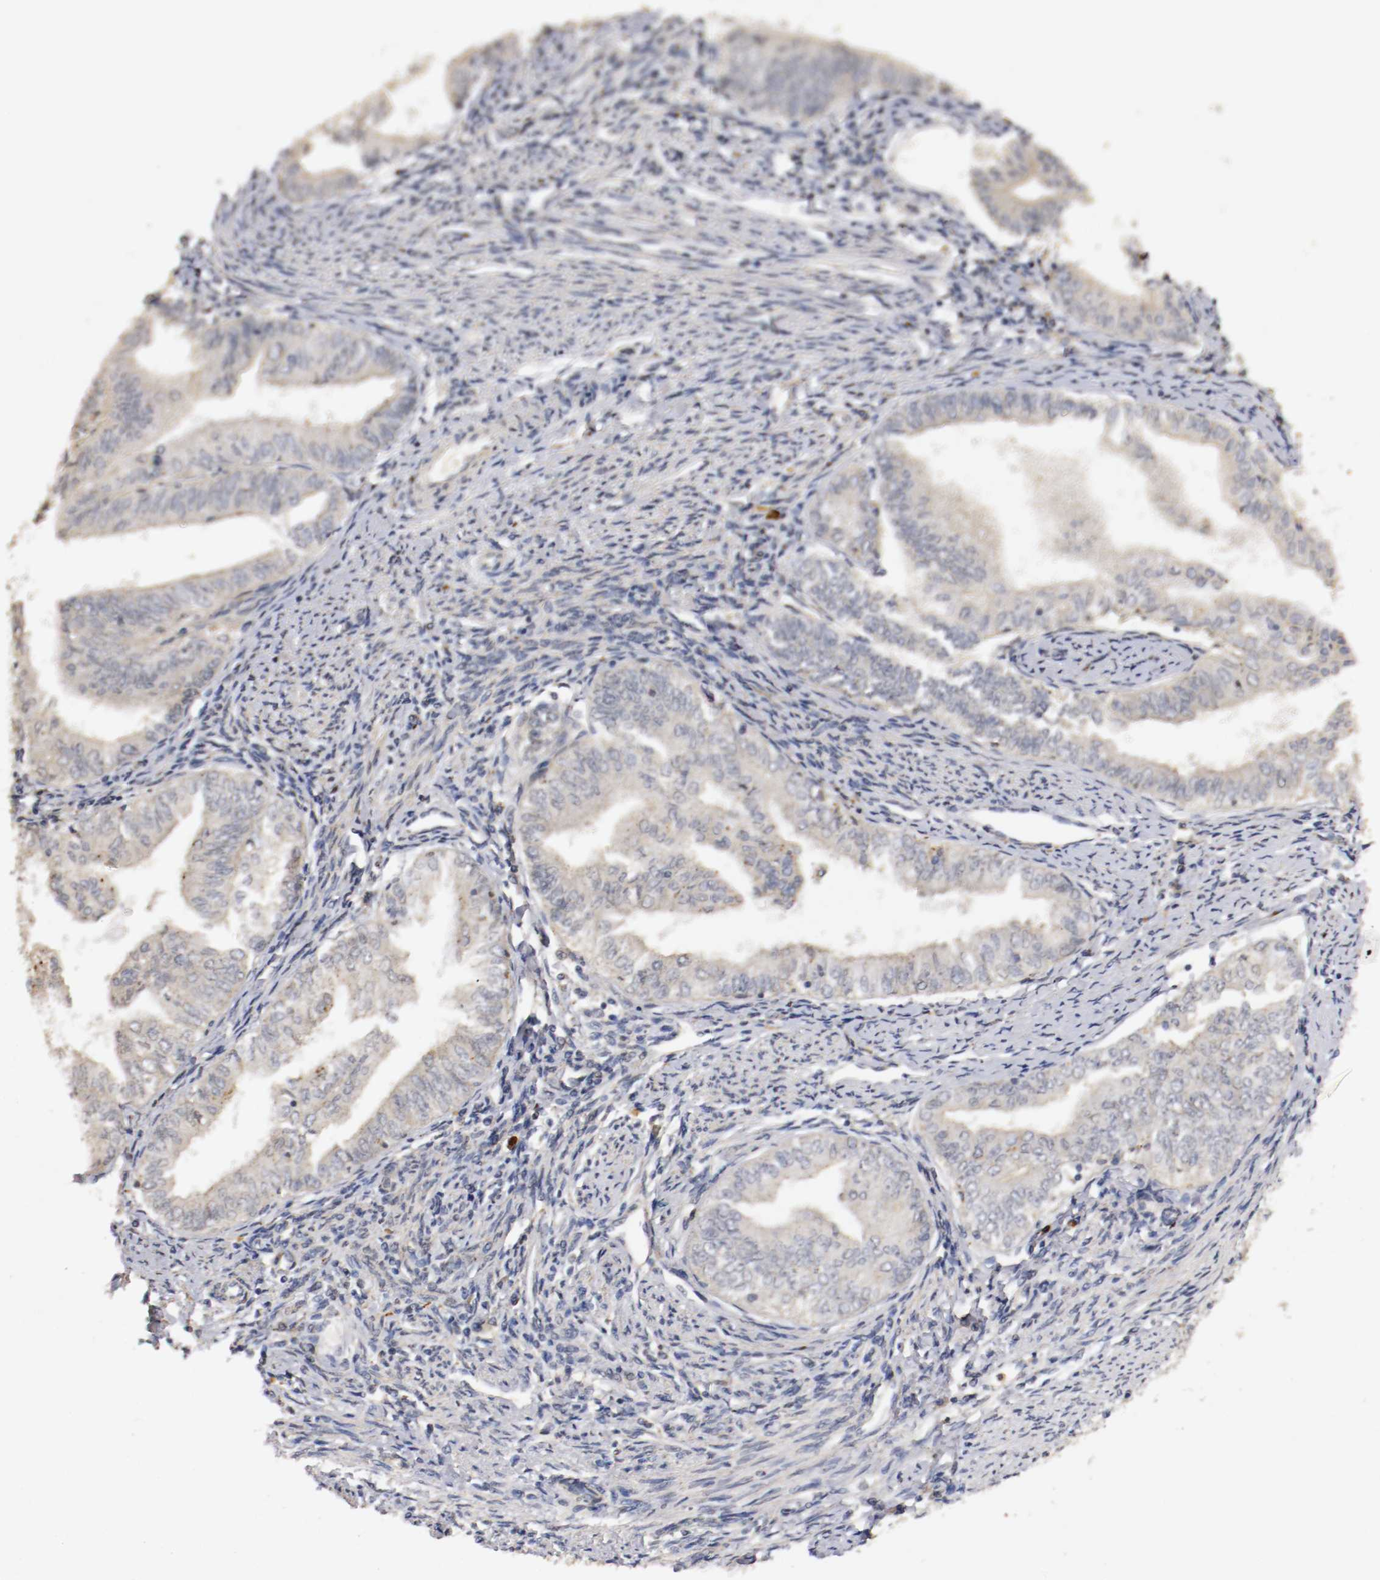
{"staining": {"intensity": "negative", "quantity": "none", "location": "none"}, "tissue": "endometrial cancer", "cell_type": "Tumor cells", "image_type": "cancer", "snomed": [{"axis": "morphology", "description": "Adenocarcinoma, NOS"}, {"axis": "topography", "description": "Endometrium"}], "caption": "A histopathology image of adenocarcinoma (endometrial) stained for a protein demonstrates no brown staining in tumor cells.", "gene": "TNFRSF1B", "patient": {"sex": "female", "age": 66}}